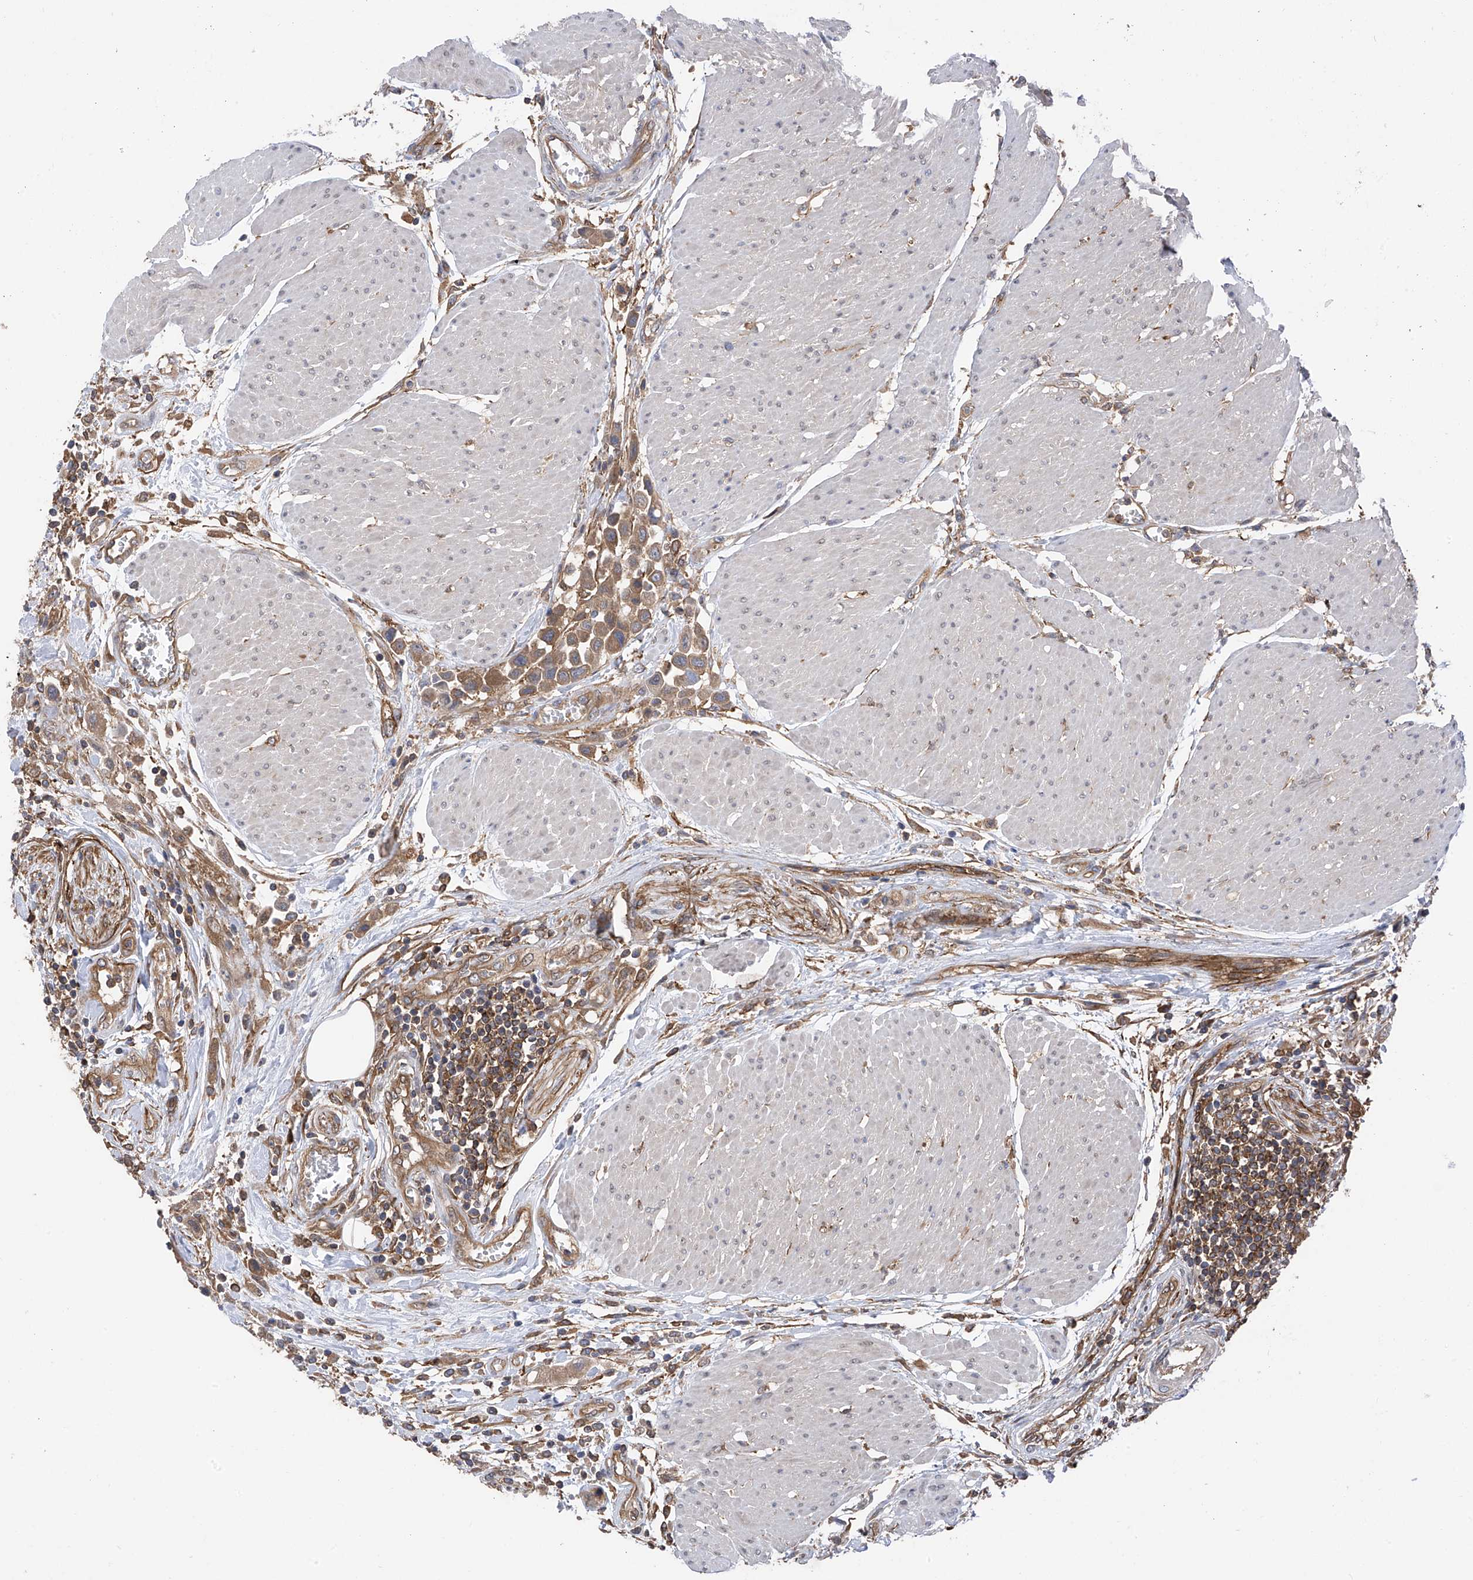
{"staining": {"intensity": "moderate", "quantity": "25%-75%", "location": "cytoplasmic/membranous"}, "tissue": "urothelial cancer", "cell_type": "Tumor cells", "image_type": "cancer", "snomed": [{"axis": "morphology", "description": "Urothelial carcinoma, High grade"}, {"axis": "topography", "description": "Urinary bladder"}], "caption": "Moderate cytoplasmic/membranous protein positivity is seen in approximately 25%-75% of tumor cells in urothelial cancer.", "gene": "CHPF", "patient": {"sex": "male", "age": 50}}